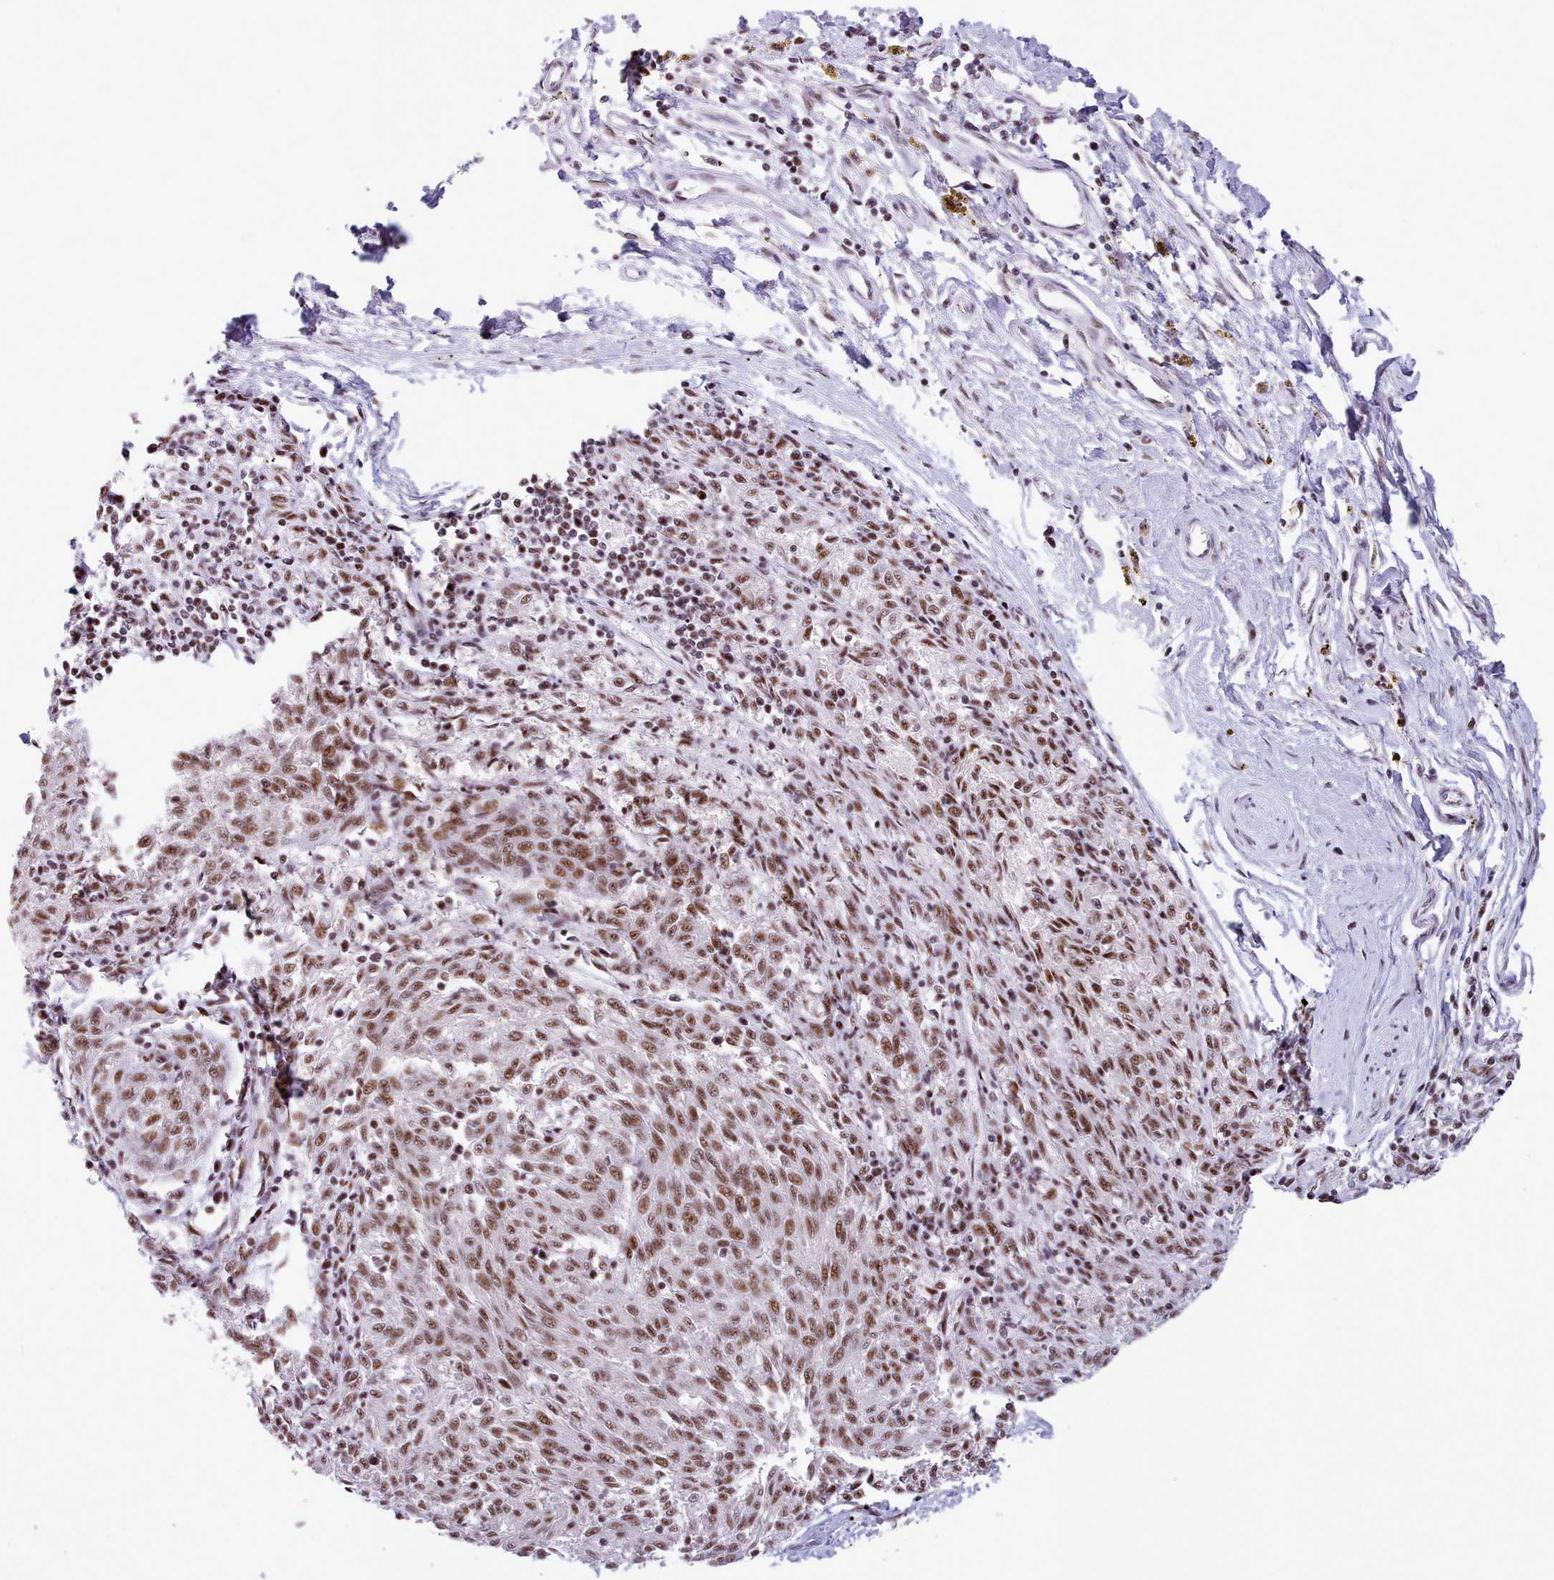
{"staining": {"intensity": "moderate", "quantity": "25%-75%", "location": "nuclear"}, "tissue": "melanoma", "cell_type": "Tumor cells", "image_type": "cancer", "snomed": [{"axis": "morphology", "description": "Malignant melanoma, NOS"}, {"axis": "topography", "description": "Skin"}], "caption": "A brown stain highlights moderate nuclear staining of a protein in human malignant melanoma tumor cells. The staining was performed using DAB (3,3'-diaminobenzidine) to visualize the protein expression in brown, while the nuclei were stained in blue with hematoxylin (Magnification: 20x).", "gene": "TMEM35B", "patient": {"sex": "female", "age": 72}}